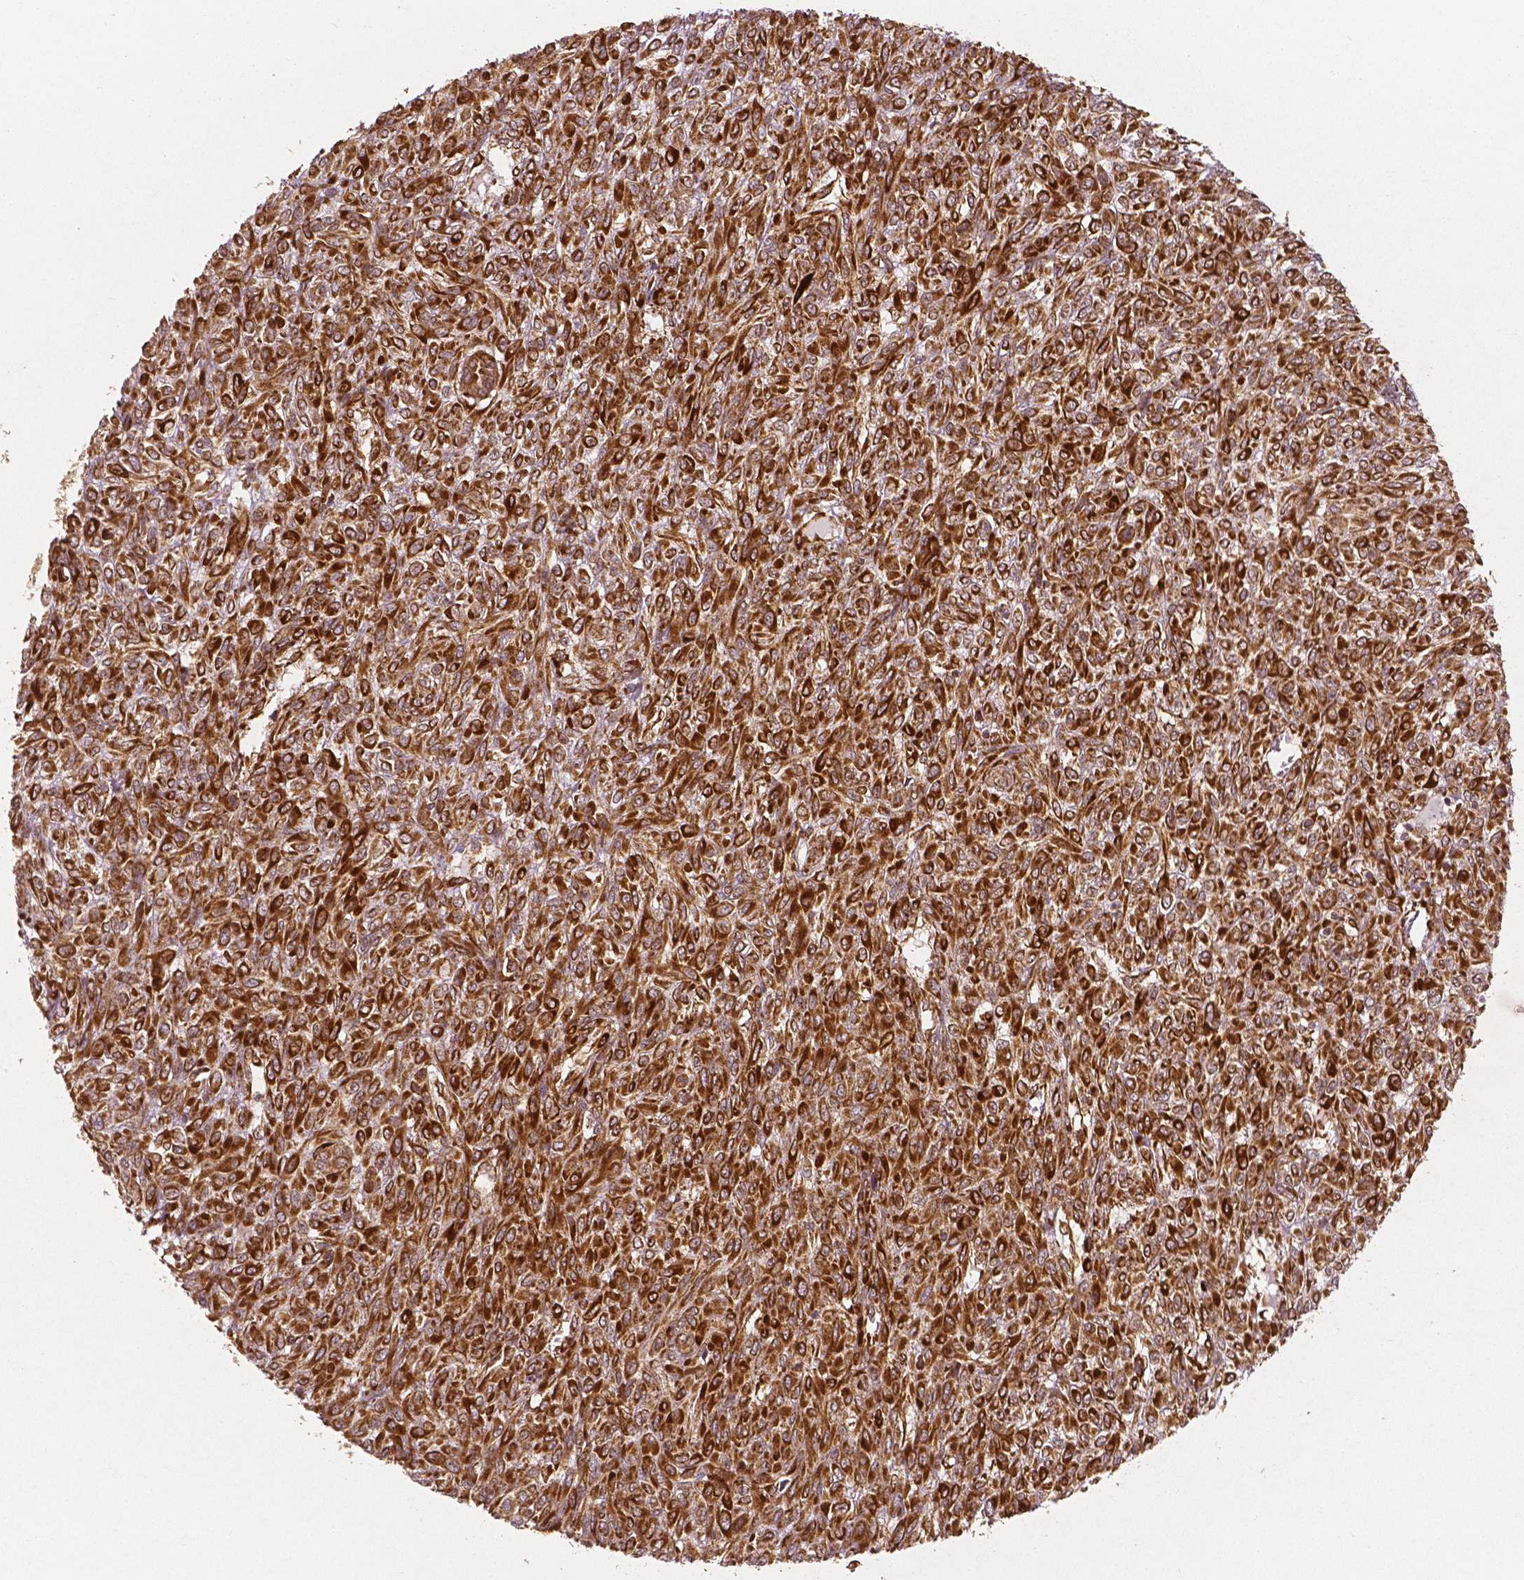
{"staining": {"intensity": "strong", "quantity": ">75%", "location": "cytoplasmic/membranous"}, "tissue": "renal cancer", "cell_type": "Tumor cells", "image_type": "cancer", "snomed": [{"axis": "morphology", "description": "Adenocarcinoma, NOS"}, {"axis": "topography", "description": "Kidney"}], "caption": "DAB (3,3'-diaminobenzidine) immunohistochemical staining of adenocarcinoma (renal) shows strong cytoplasmic/membranous protein staining in approximately >75% of tumor cells. (DAB (3,3'-diaminobenzidine) IHC, brown staining for protein, blue staining for nuclei).", "gene": "PGAM5", "patient": {"sex": "male", "age": 58}}